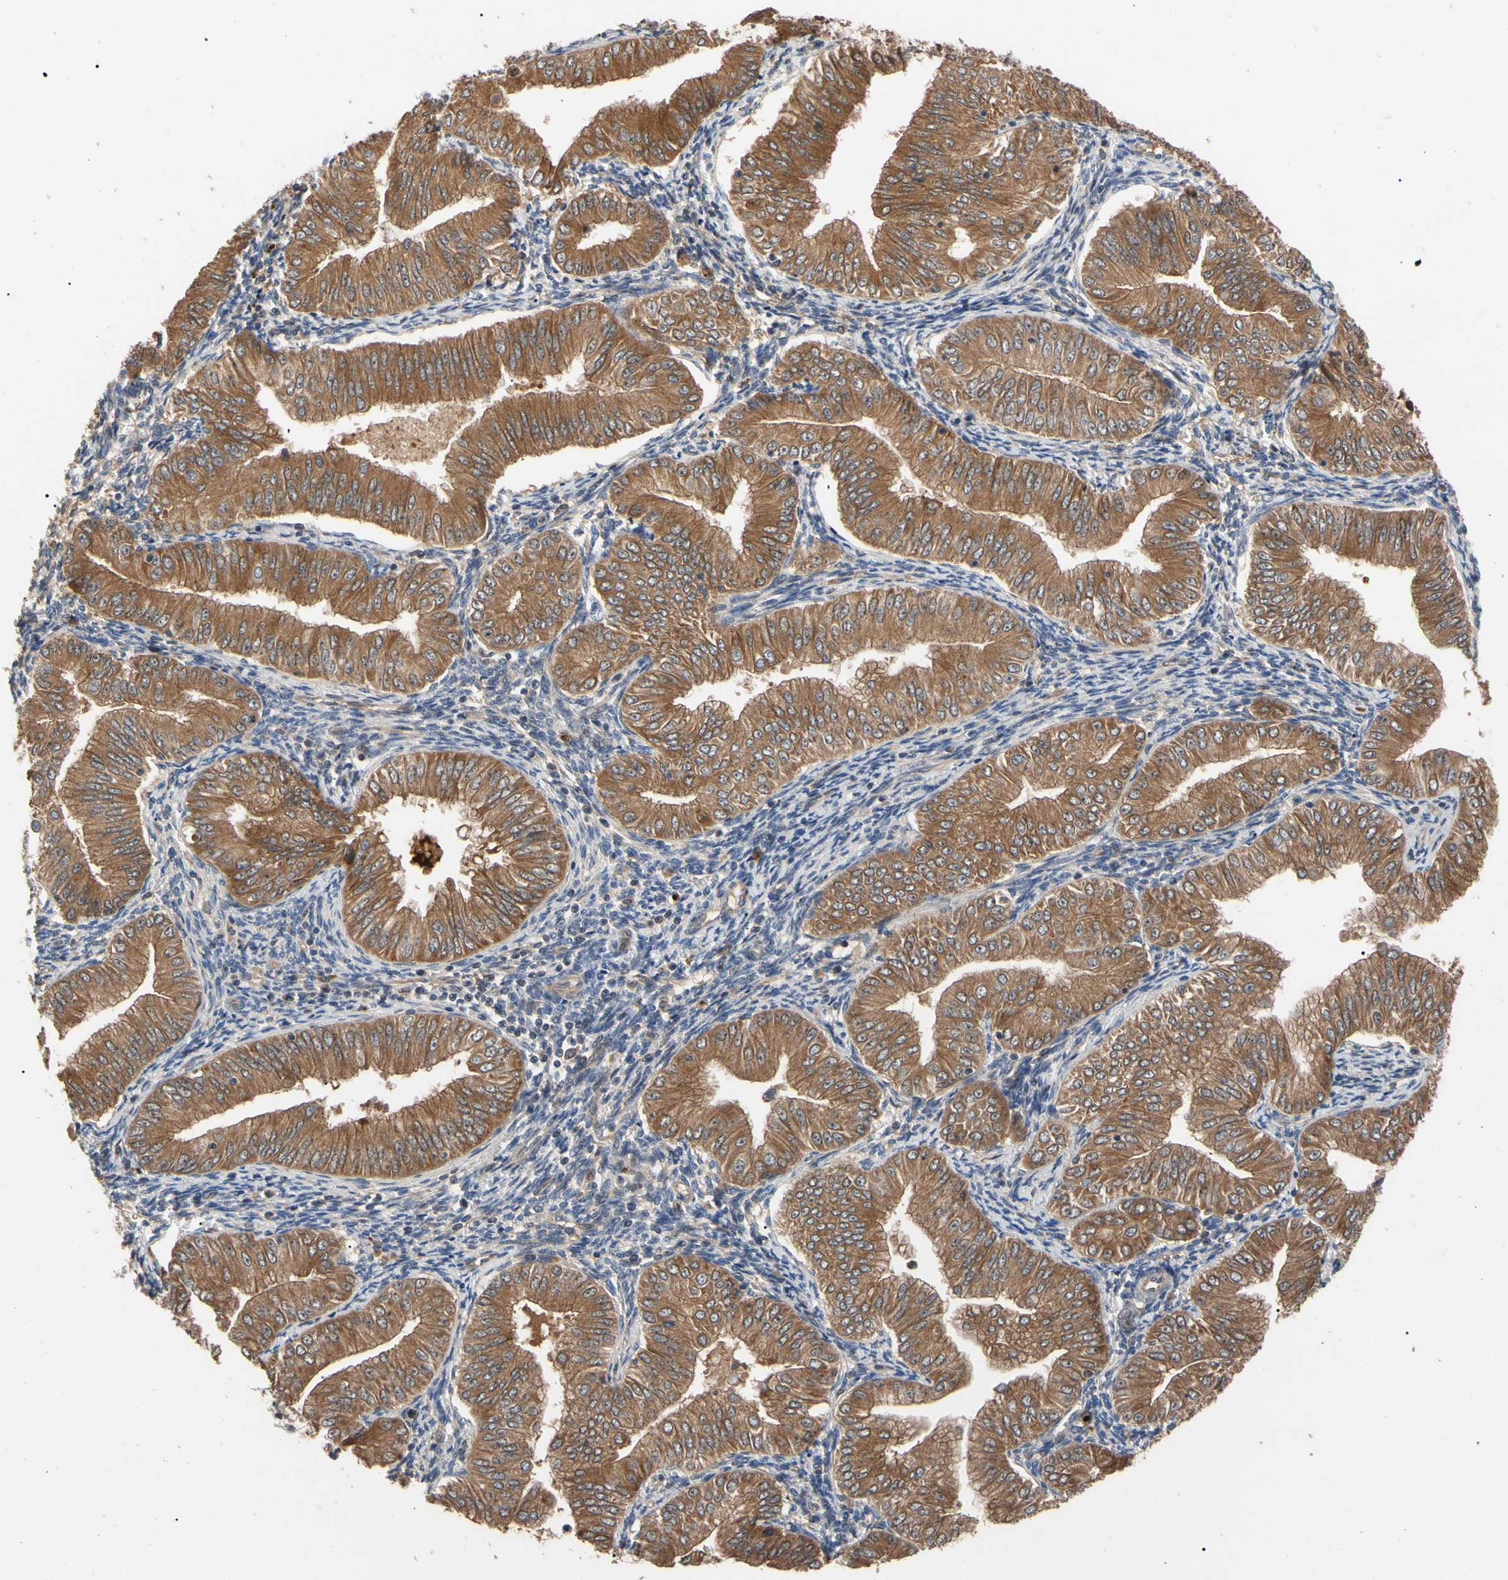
{"staining": {"intensity": "strong", "quantity": ">75%", "location": "cytoplasmic/membranous"}, "tissue": "endometrial cancer", "cell_type": "Tumor cells", "image_type": "cancer", "snomed": [{"axis": "morphology", "description": "Normal tissue, NOS"}, {"axis": "morphology", "description": "Adenocarcinoma, NOS"}, {"axis": "topography", "description": "Endometrium"}], "caption": "This is a photomicrograph of immunohistochemistry (IHC) staining of endometrial cancer (adenocarcinoma), which shows strong staining in the cytoplasmic/membranous of tumor cells.", "gene": "CYTIP", "patient": {"sex": "female", "age": 53}}